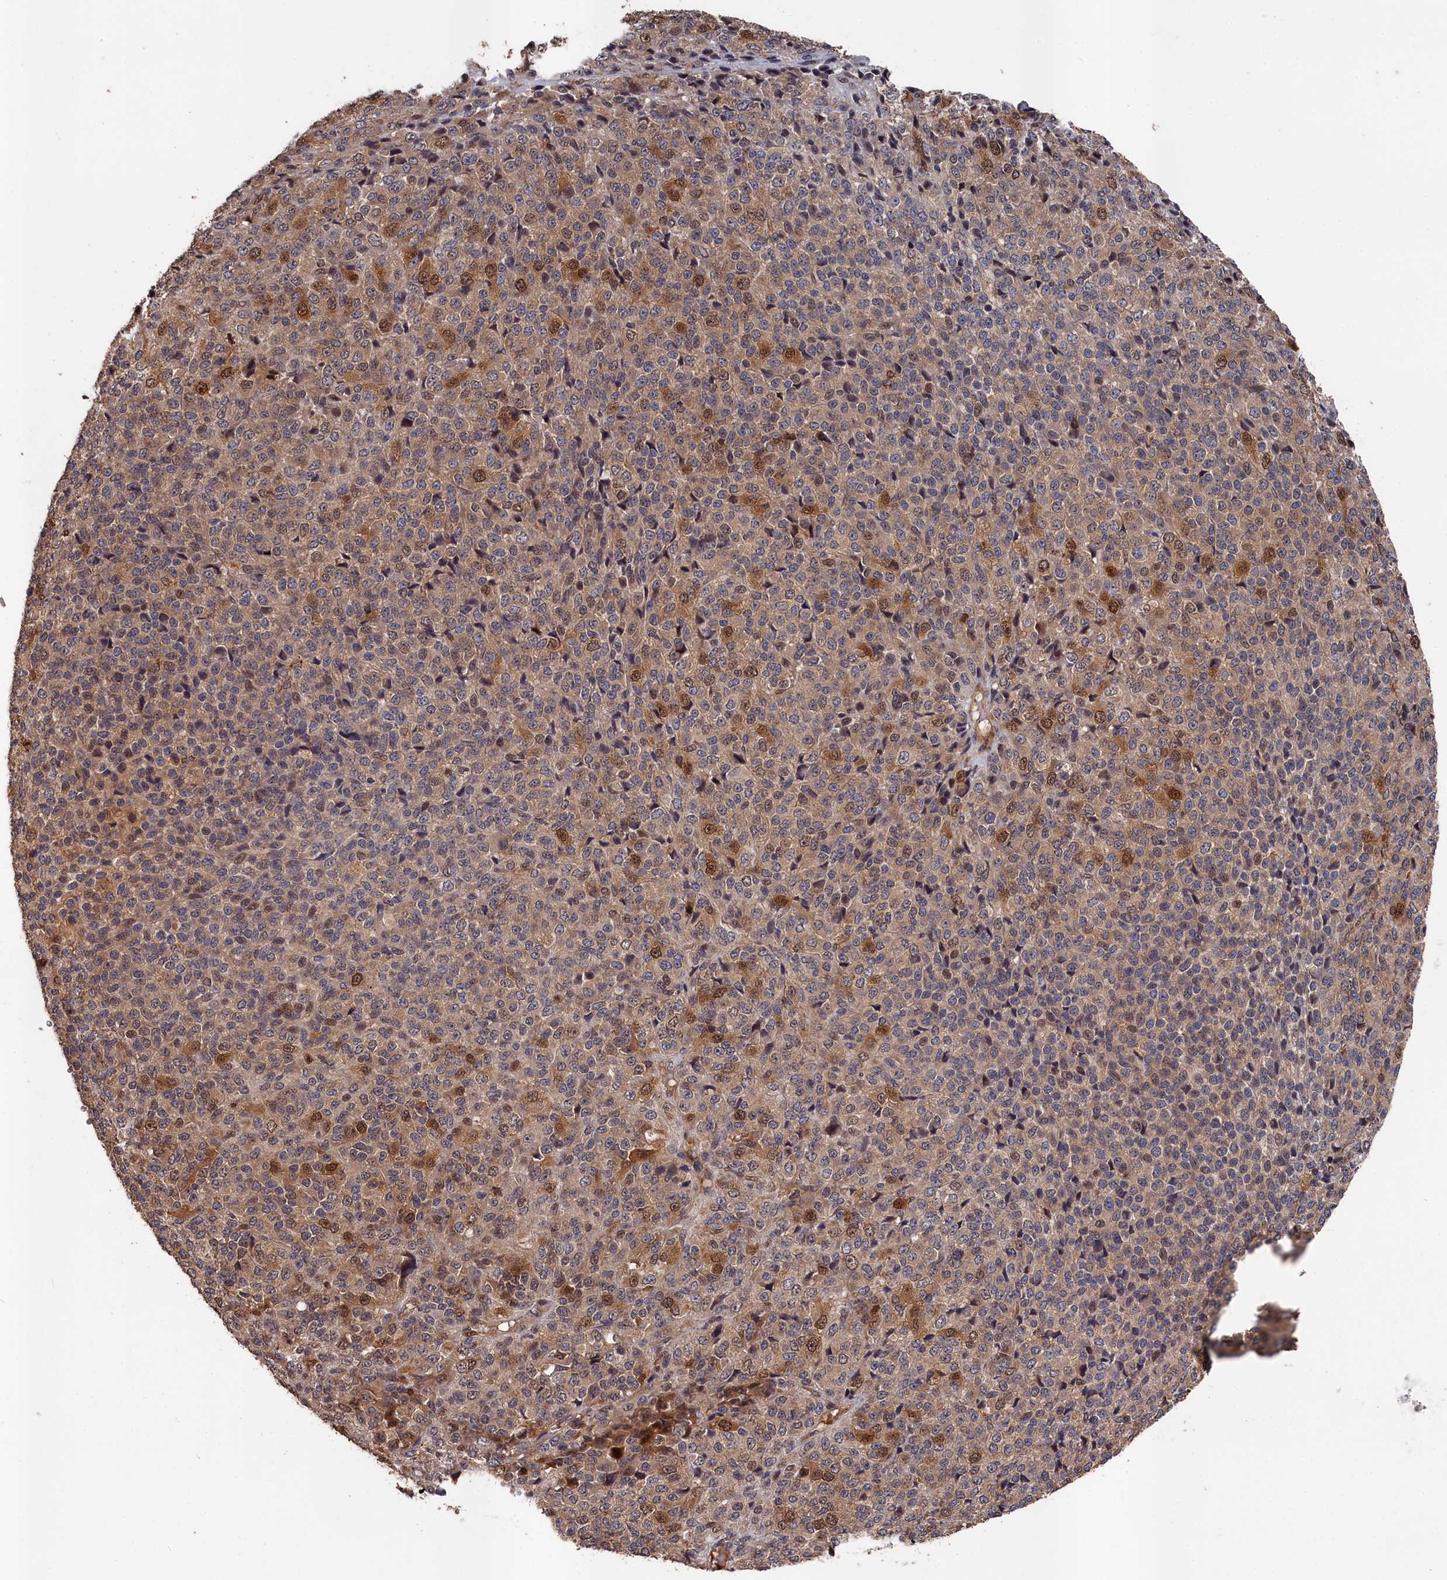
{"staining": {"intensity": "moderate", "quantity": "<25%", "location": "cytoplasmic/membranous,nuclear"}, "tissue": "melanoma", "cell_type": "Tumor cells", "image_type": "cancer", "snomed": [{"axis": "morphology", "description": "Malignant melanoma, Metastatic site"}, {"axis": "topography", "description": "Brain"}], "caption": "A brown stain highlights moderate cytoplasmic/membranous and nuclear positivity of a protein in human malignant melanoma (metastatic site) tumor cells.", "gene": "RMI2", "patient": {"sex": "female", "age": 56}}